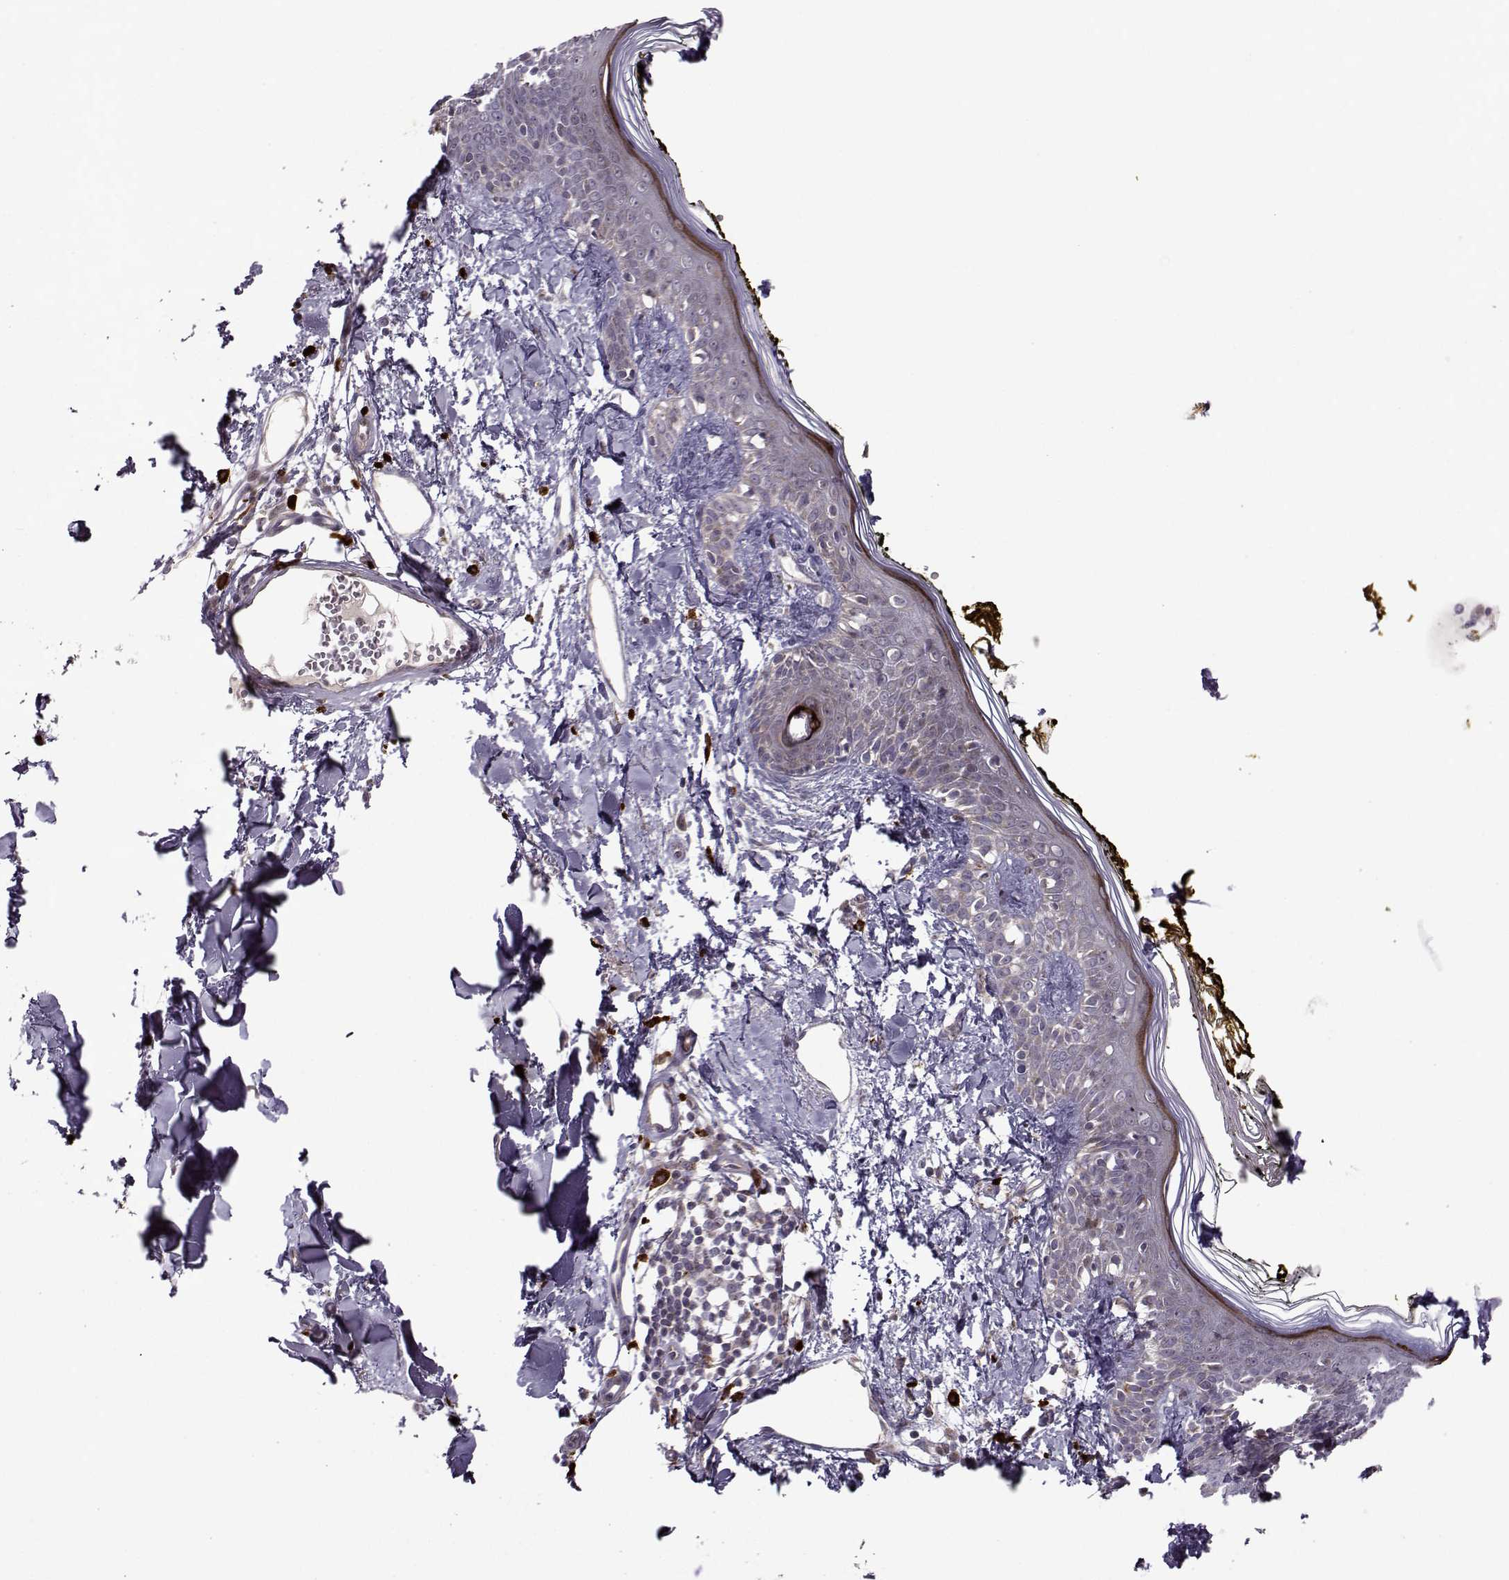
{"staining": {"intensity": "negative", "quantity": "none", "location": "none"}, "tissue": "skin", "cell_type": "Fibroblasts", "image_type": "normal", "snomed": [{"axis": "morphology", "description": "Normal tissue, NOS"}, {"axis": "topography", "description": "Skin"}], "caption": "Unremarkable skin was stained to show a protein in brown. There is no significant expression in fibroblasts. (Brightfield microscopy of DAB immunohistochemistry (IHC) at high magnification).", "gene": "NECAB3", "patient": {"sex": "male", "age": 76}}